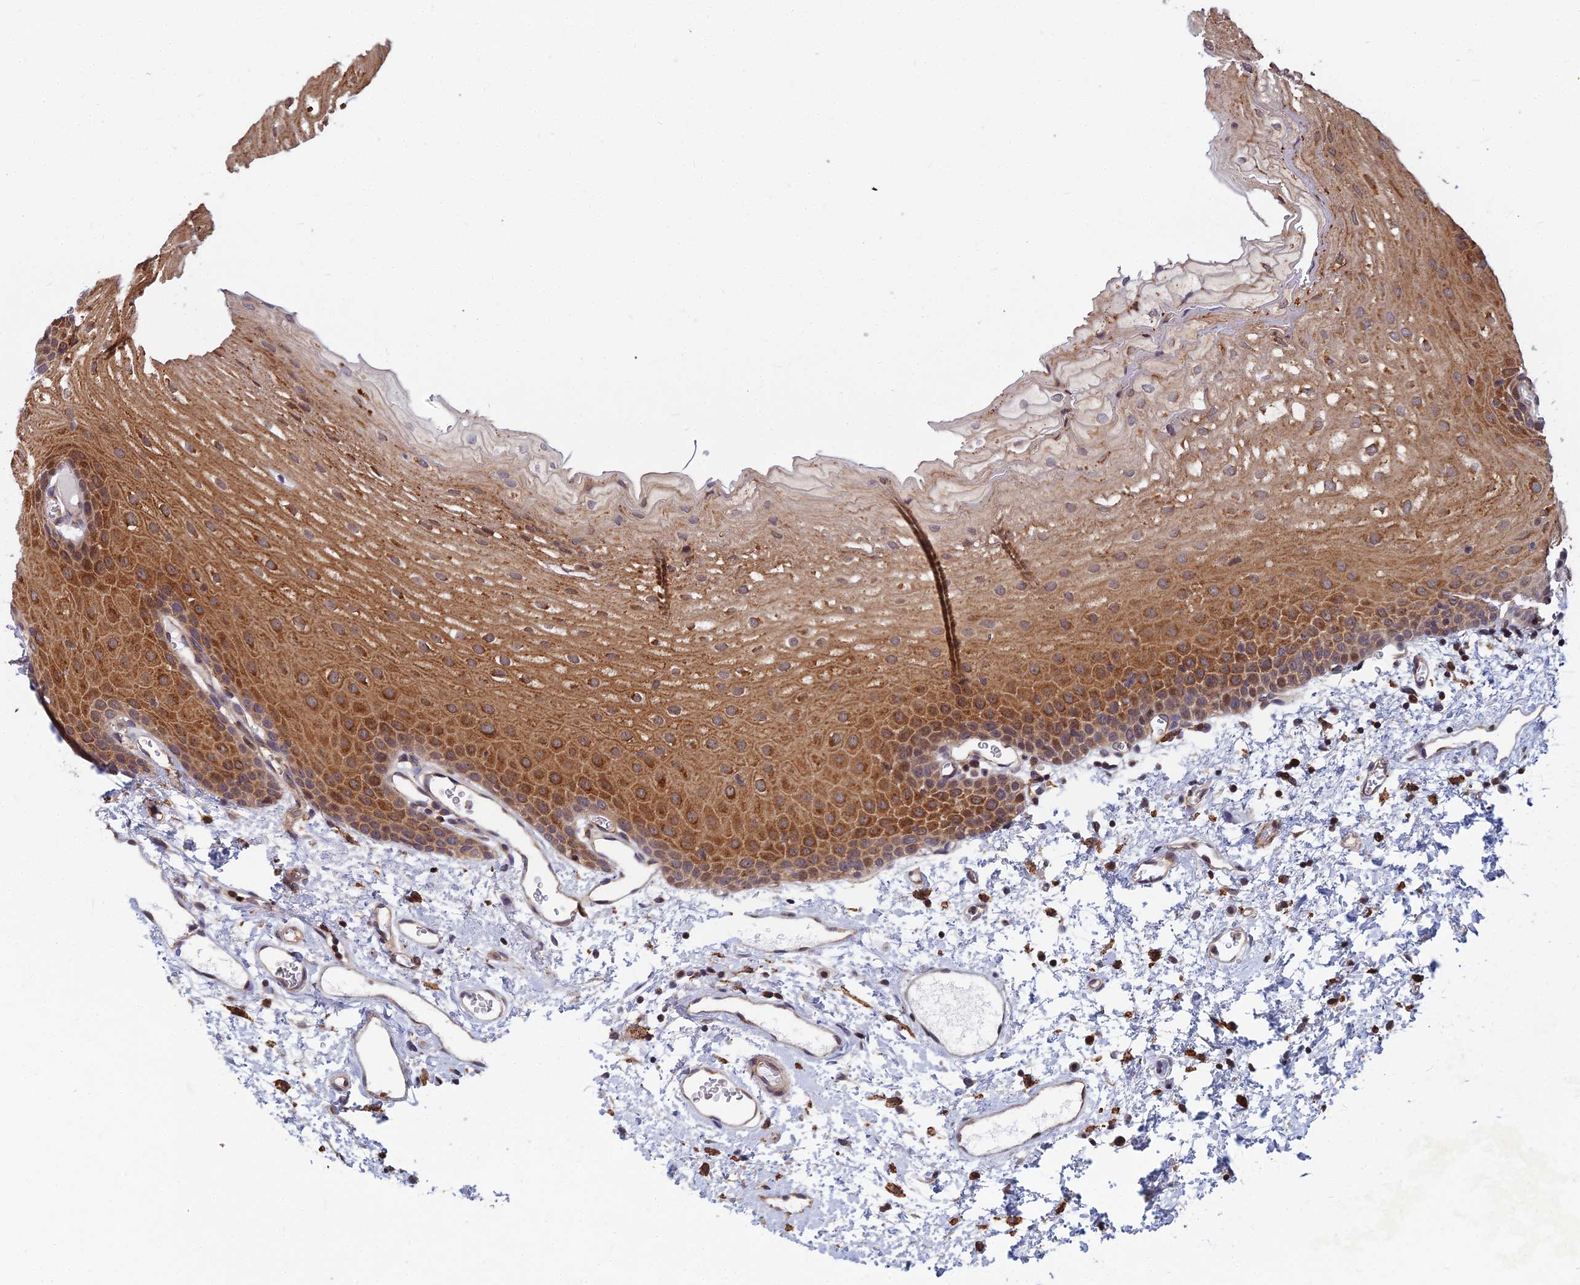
{"staining": {"intensity": "moderate", "quantity": ">75%", "location": "cytoplasmic/membranous"}, "tissue": "oral mucosa", "cell_type": "Squamous epithelial cells", "image_type": "normal", "snomed": [{"axis": "morphology", "description": "Normal tissue, NOS"}, {"axis": "topography", "description": "Oral tissue"}], "caption": "A high-resolution micrograph shows immunohistochemistry (IHC) staining of normal oral mucosa, which demonstrates moderate cytoplasmic/membranous expression in about >75% of squamous epithelial cells. (DAB (3,3'-diaminobenzidine) IHC, brown staining for protein, blue staining for nuclei).", "gene": "COMMD2", "patient": {"sex": "female", "age": 70}}